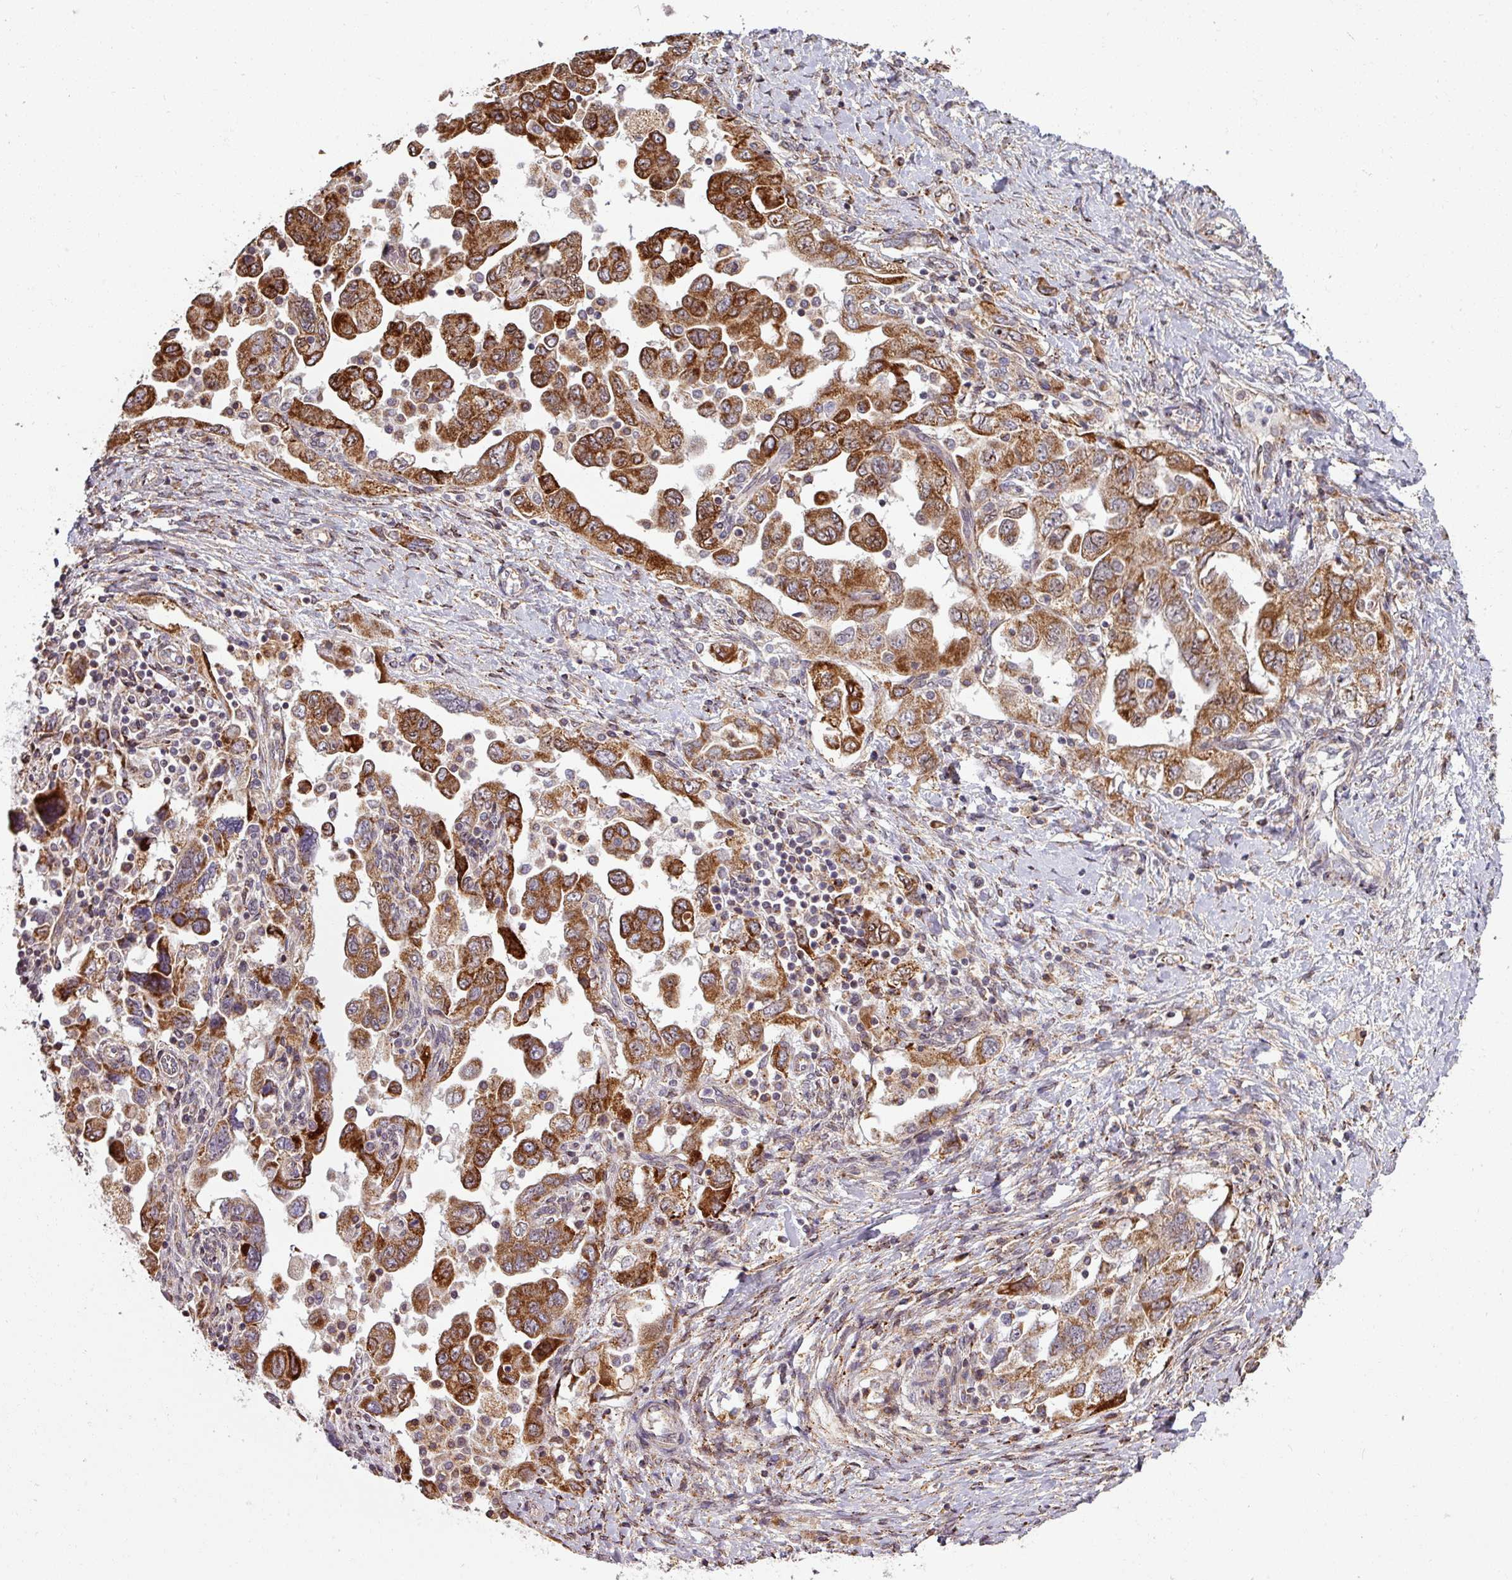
{"staining": {"intensity": "strong", "quantity": ">75%", "location": "cytoplasmic/membranous"}, "tissue": "ovarian cancer", "cell_type": "Tumor cells", "image_type": "cancer", "snomed": [{"axis": "morphology", "description": "Carcinoma, NOS"}, {"axis": "morphology", "description": "Cystadenocarcinoma, serous, NOS"}, {"axis": "topography", "description": "Ovary"}], "caption": "Immunohistochemical staining of ovarian cancer shows strong cytoplasmic/membranous protein positivity in about >75% of tumor cells.", "gene": "MAGT1", "patient": {"sex": "female", "age": 69}}